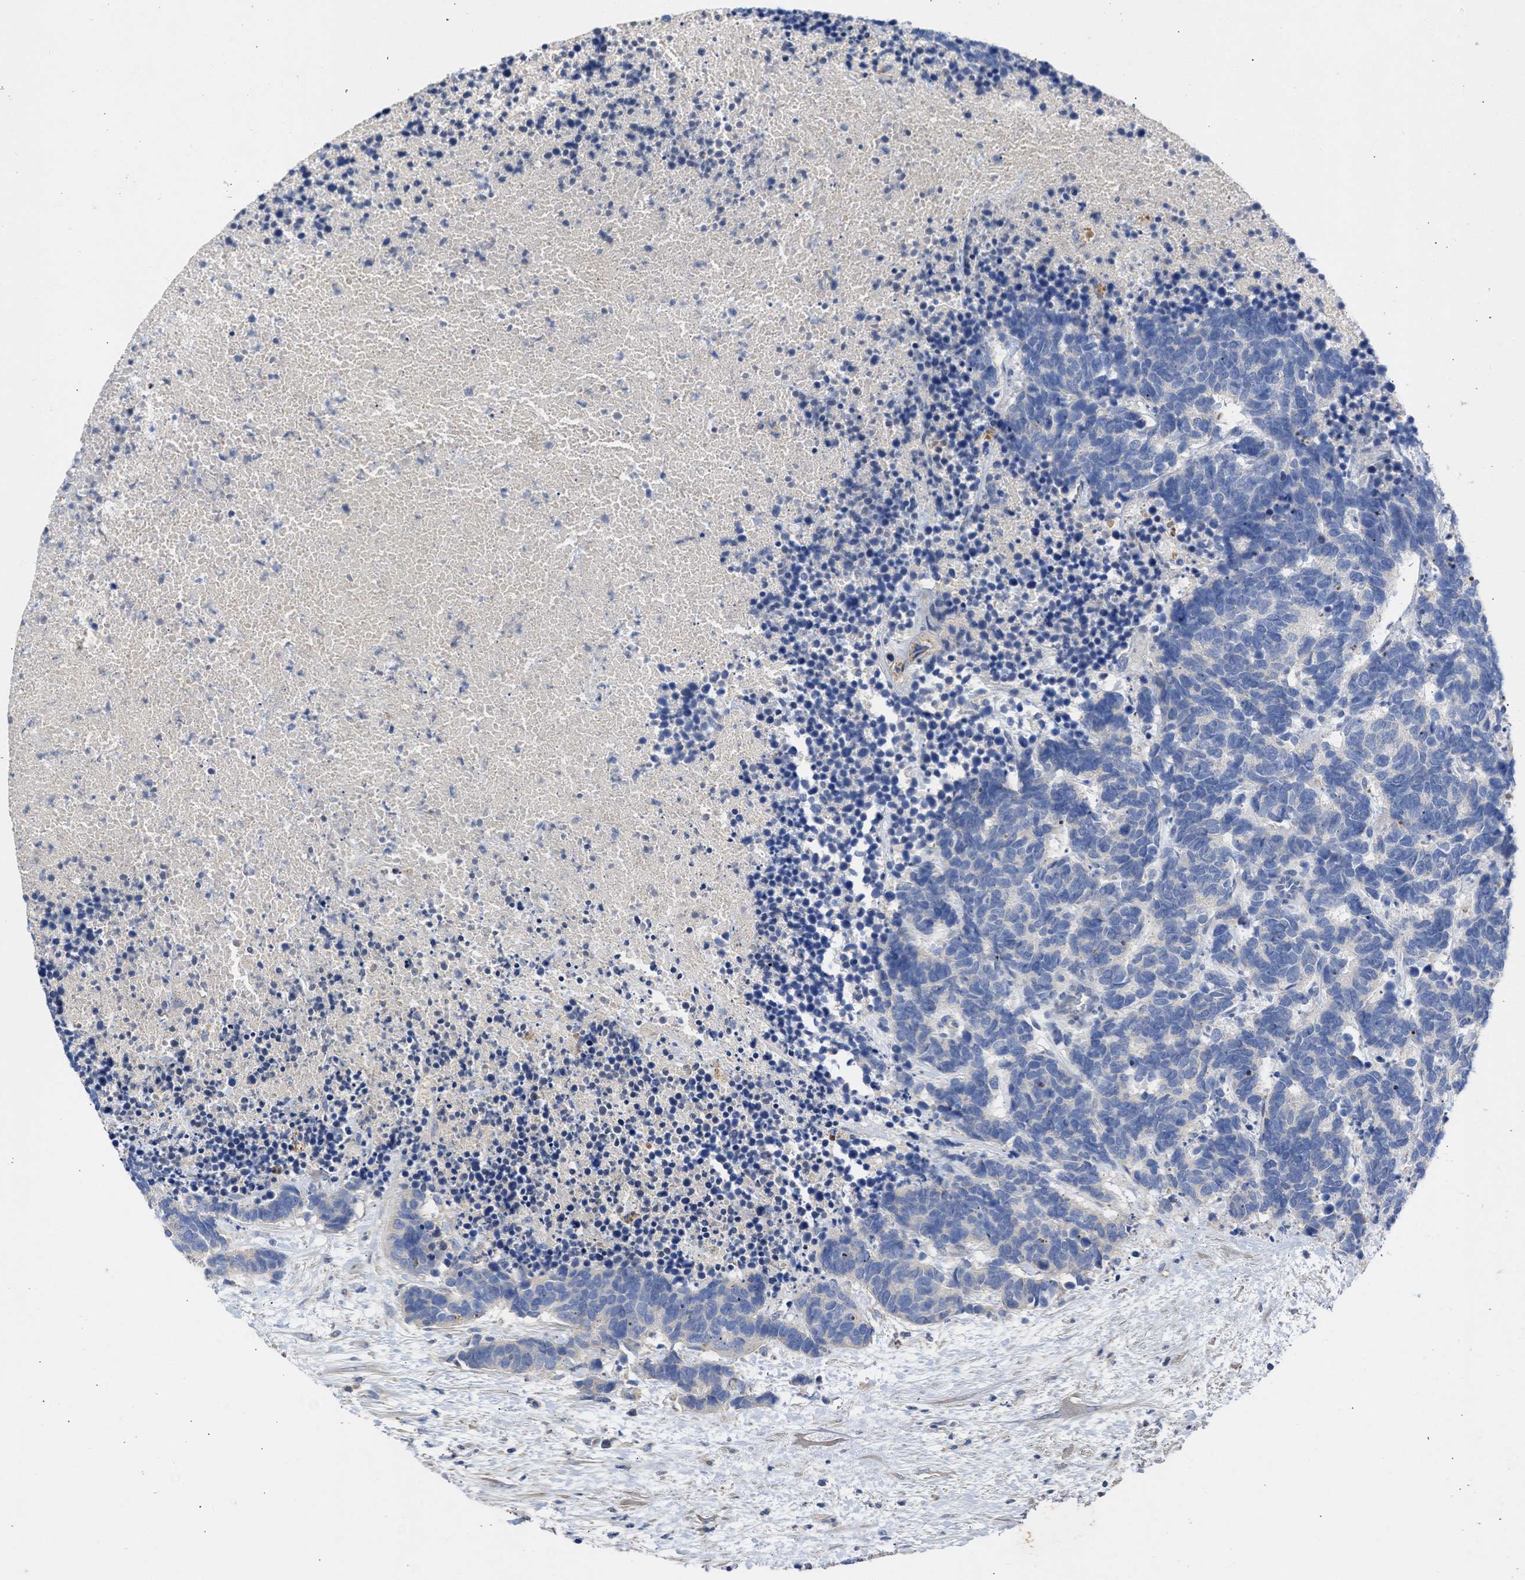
{"staining": {"intensity": "negative", "quantity": "none", "location": "none"}, "tissue": "carcinoid", "cell_type": "Tumor cells", "image_type": "cancer", "snomed": [{"axis": "morphology", "description": "Carcinoma, NOS"}, {"axis": "morphology", "description": "Carcinoid, malignant, NOS"}, {"axis": "topography", "description": "Urinary bladder"}], "caption": "High magnification brightfield microscopy of malignant carcinoid stained with DAB (brown) and counterstained with hematoxylin (blue): tumor cells show no significant staining.", "gene": "ARHGEF4", "patient": {"sex": "male", "age": 57}}